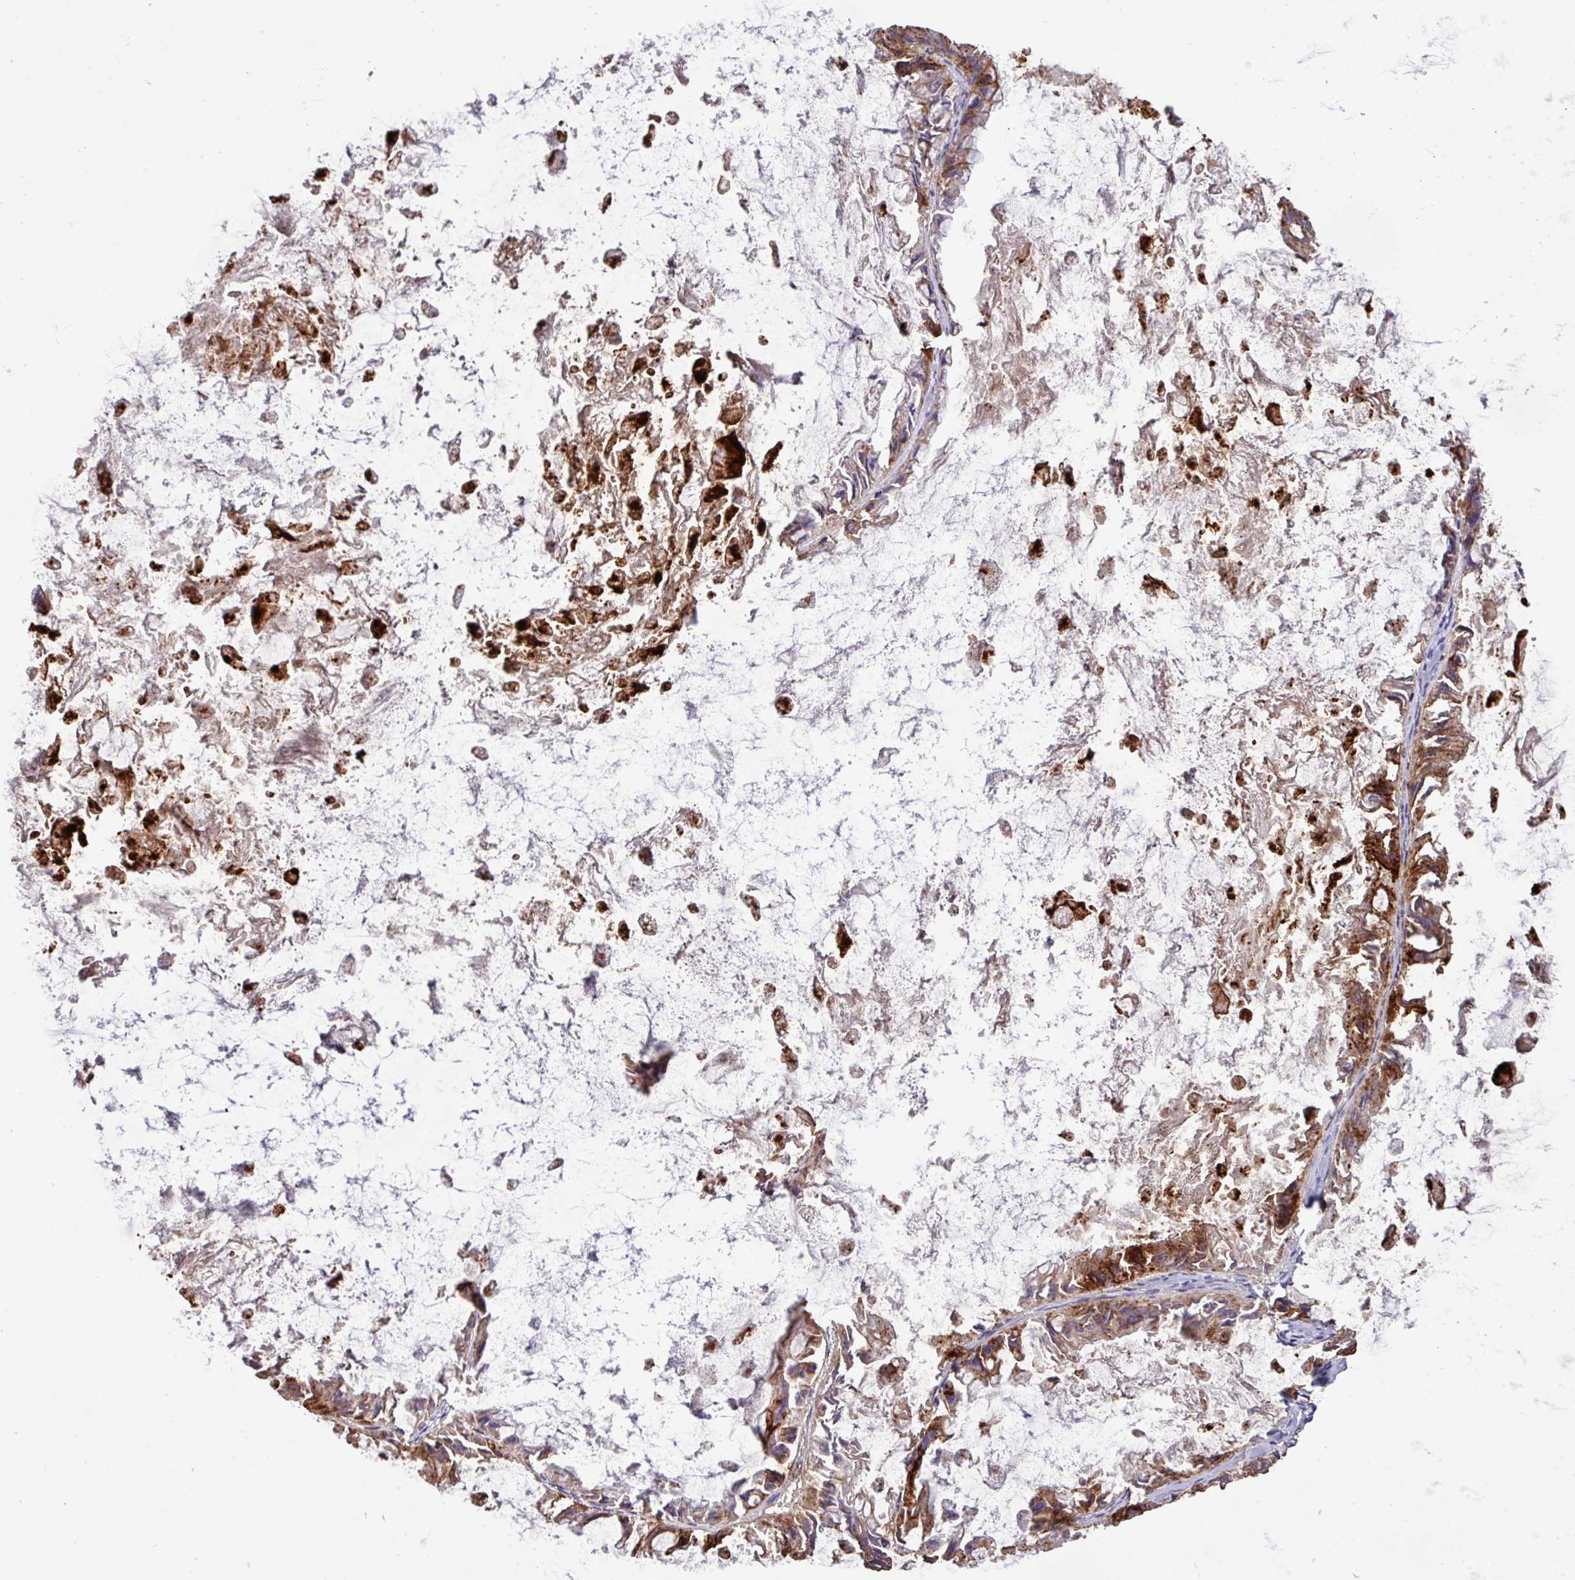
{"staining": {"intensity": "strong", "quantity": "25%-75%", "location": "cytoplasmic/membranous"}, "tissue": "ovarian cancer", "cell_type": "Tumor cells", "image_type": "cancer", "snomed": [{"axis": "morphology", "description": "Cystadenocarcinoma, mucinous, NOS"}, {"axis": "topography", "description": "Ovary"}], "caption": "A high-resolution histopathology image shows IHC staining of mucinous cystadenocarcinoma (ovarian), which displays strong cytoplasmic/membranous staining in approximately 25%-75% of tumor cells.", "gene": "EPCAM", "patient": {"sex": "female", "age": 61}}